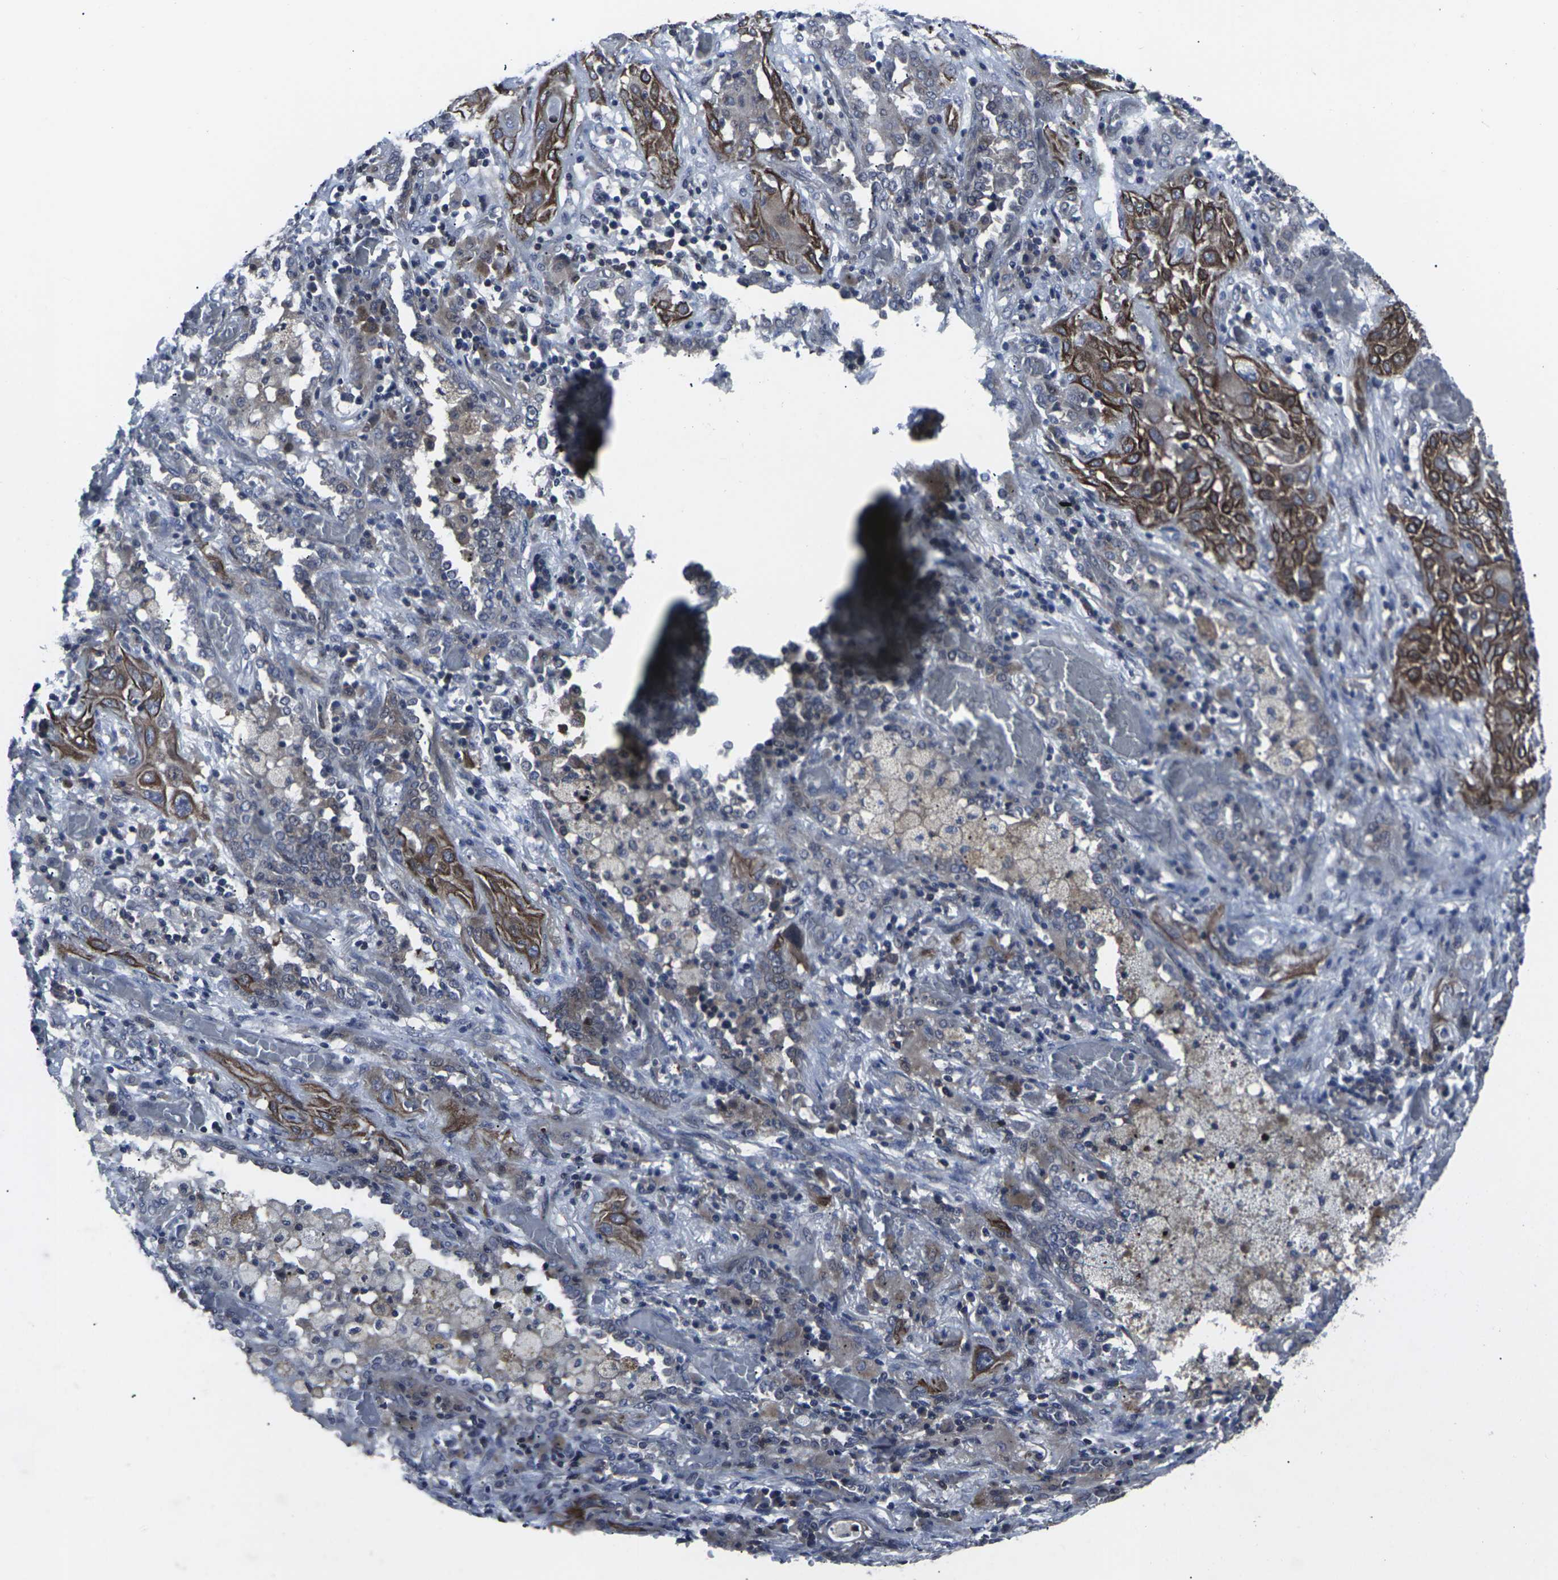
{"staining": {"intensity": "strong", "quantity": ">75%", "location": "cytoplasmic/membranous"}, "tissue": "lung cancer", "cell_type": "Tumor cells", "image_type": "cancer", "snomed": [{"axis": "morphology", "description": "Squamous cell carcinoma, NOS"}, {"axis": "topography", "description": "Lung"}], "caption": "Protein analysis of lung cancer (squamous cell carcinoma) tissue demonstrates strong cytoplasmic/membranous positivity in about >75% of tumor cells.", "gene": "HPRT1", "patient": {"sex": "female", "age": 47}}